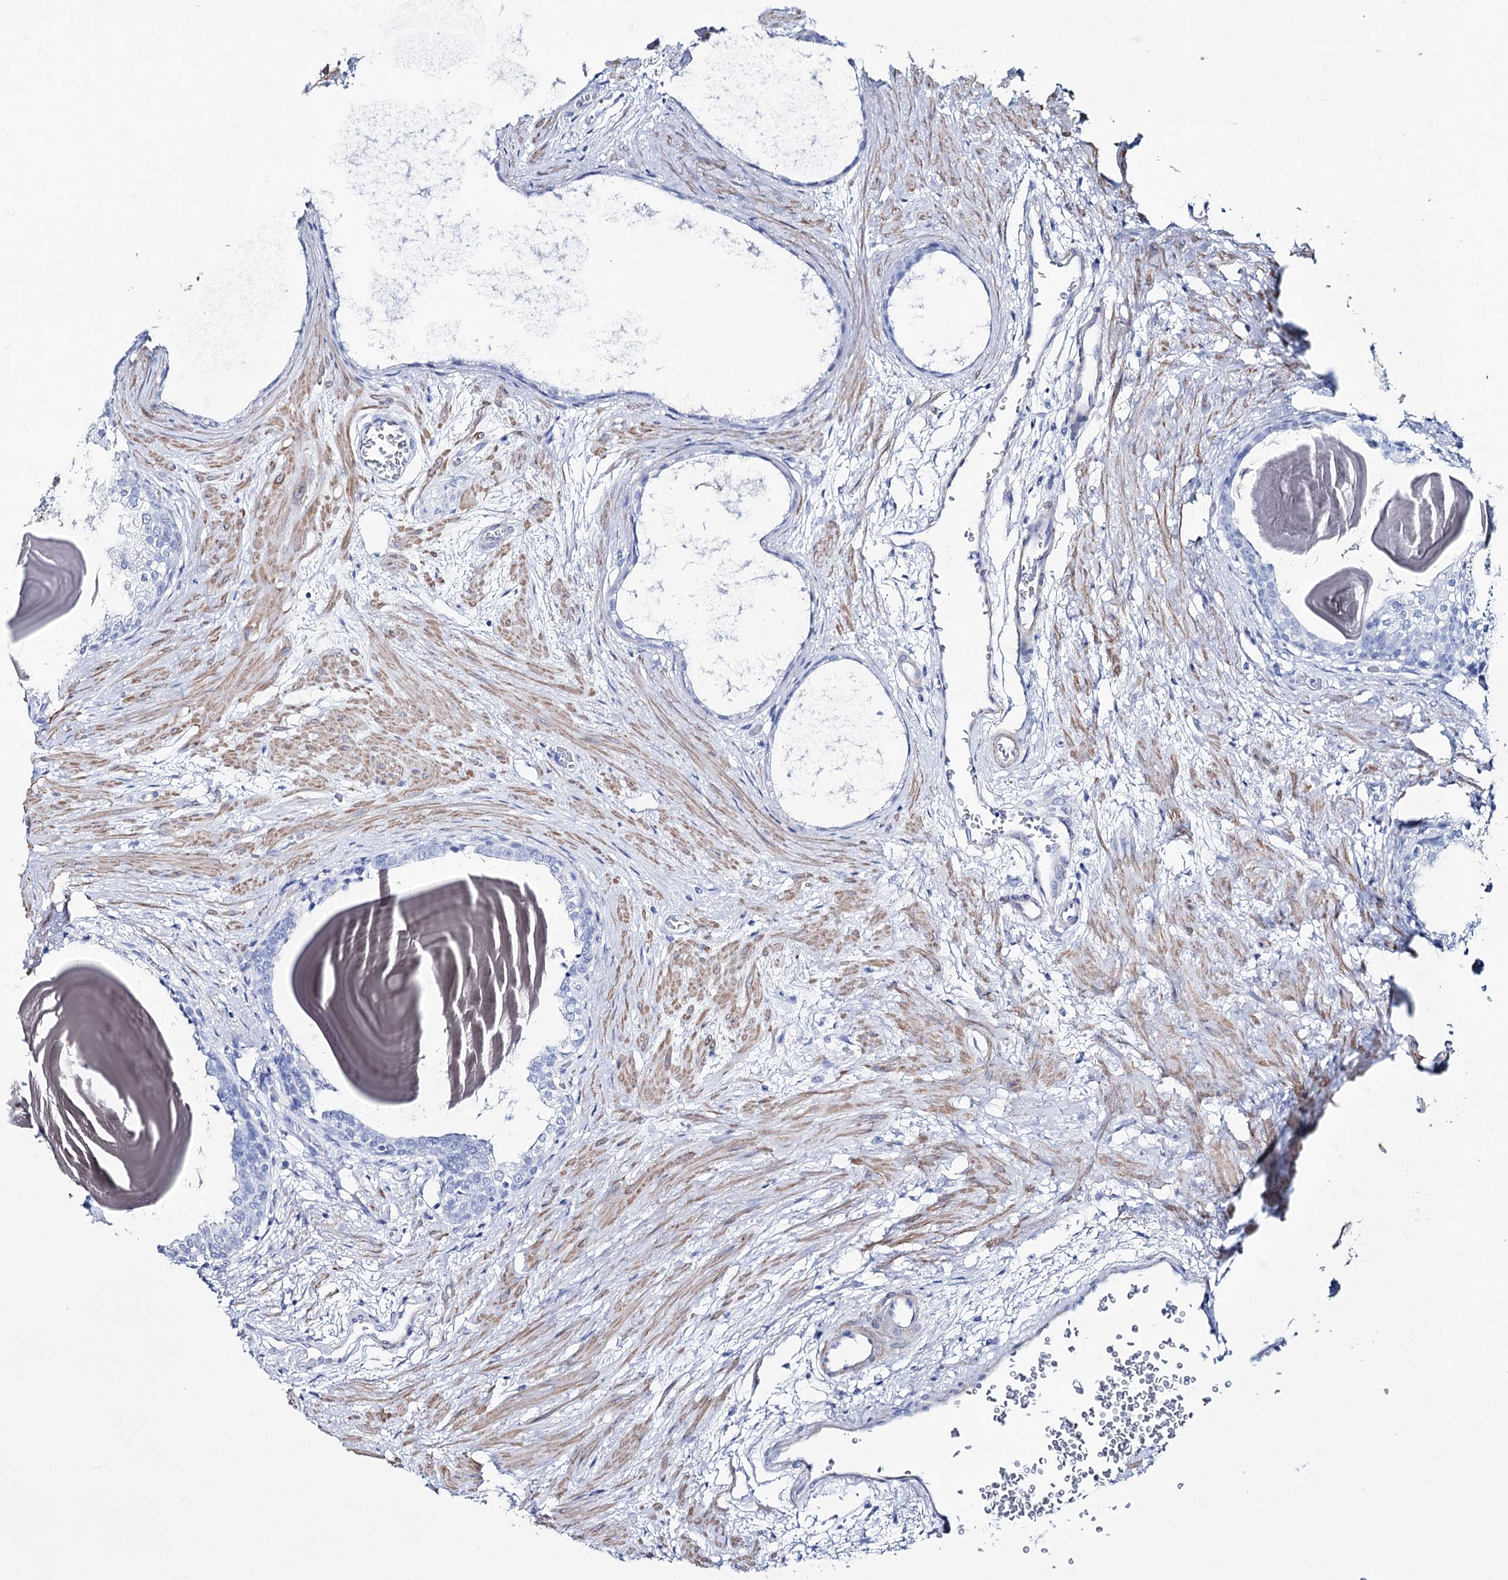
{"staining": {"intensity": "negative", "quantity": "none", "location": "none"}, "tissue": "prostate", "cell_type": "Glandular cells", "image_type": "normal", "snomed": [{"axis": "morphology", "description": "Normal tissue, NOS"}, {"axis": "topography", "description": "Prostate"}], "caption": "Immunohistochemical staining of normal prostate demonstrates no significant expression in glandular cells.", "gene": "CSN3", "patient": {"sex": "male", "age": 48}}